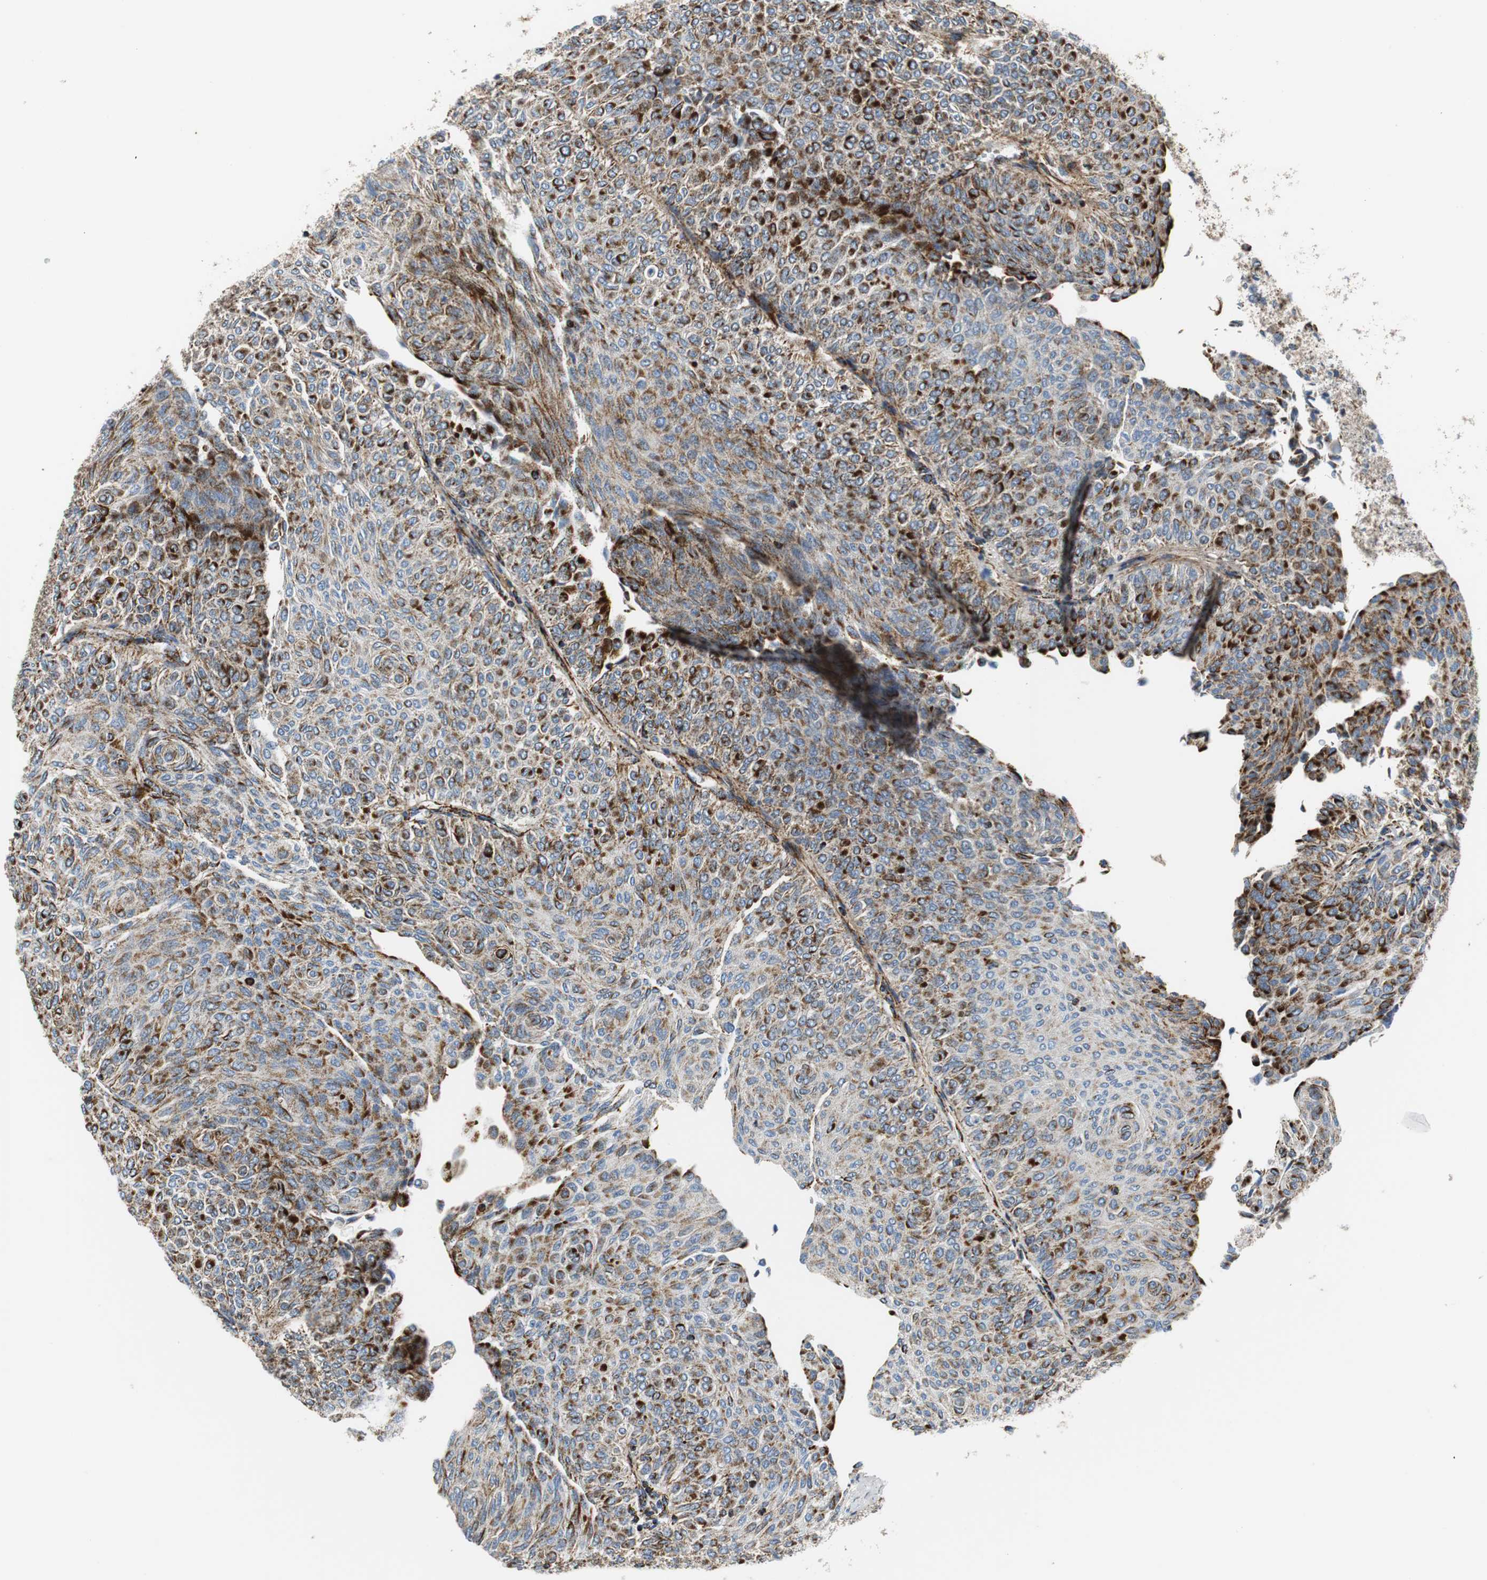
{"staining": {"intensity": "strong", "quantity": ">75%", "location": "cytoplasmic/membranous"}, "tissue": "urothelial cancer", "cell_type": "Tumor cells", "image_type": "cancer", "snomed": [{"axis": "morphology", "description": "Urothelial carcinoma, Low grade"}, {"axis": "topography", "description": "Urinary bladder"}], "caption": "The histopathology image displays a brown stain indicating the presence of a protein in the cytoplasmic/membranous of tumor cells in low-grade urothelial carcinoma.", "gene": "C1QTNF7", "patient": {"sex": "male", "age": 78}}